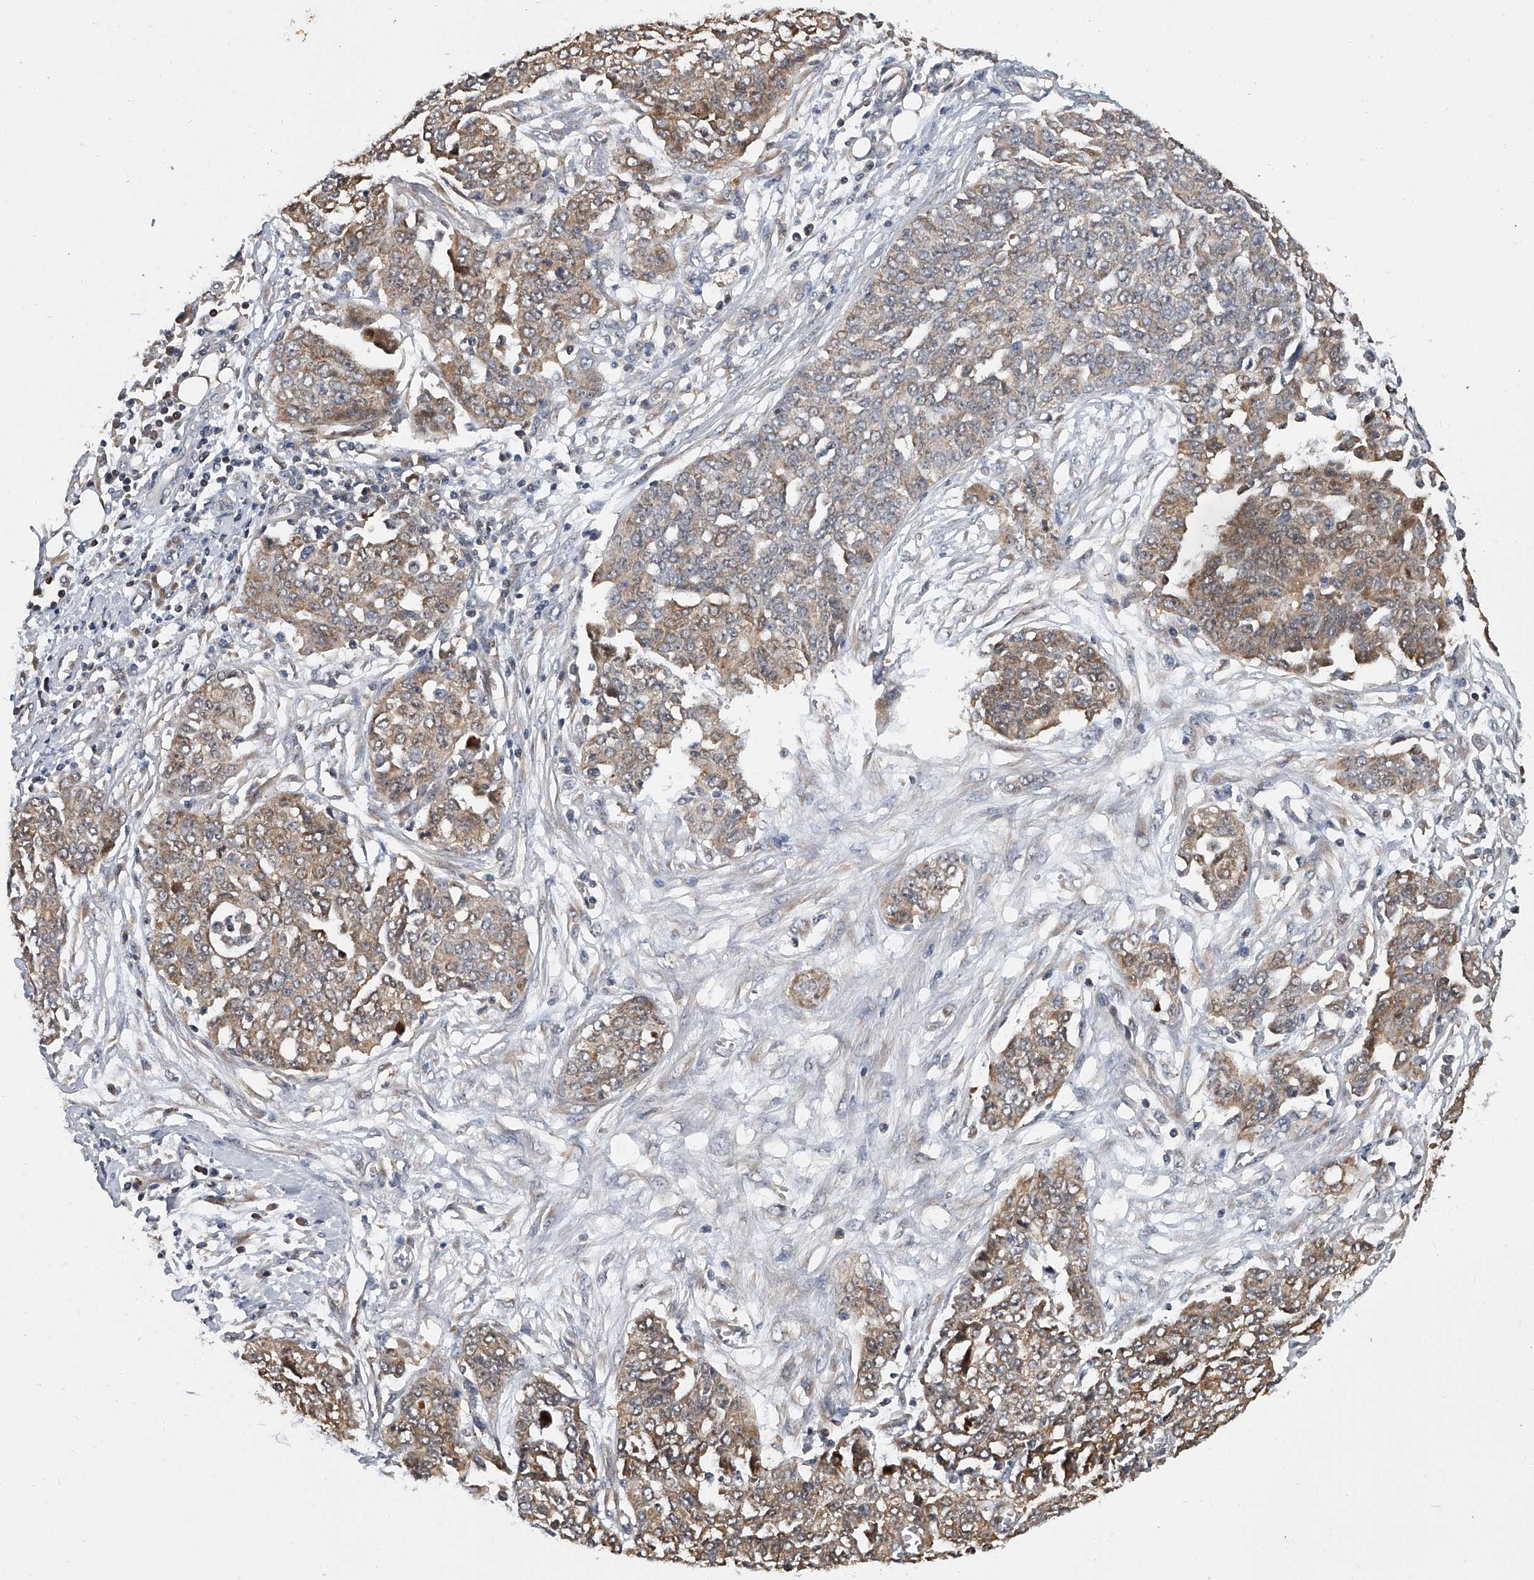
{"staining": {"intensity": "weak", "quantity": ">75%", "location": "cytoplasmic/membranous"}, "tissue": "ovarian cancer", "cell_type": "Tumor cells", "image_type": "cancer", "snomed": [{"axis": "morphology", "description": "Cystadenocarcinoma, serous, NOS"}, {"axis": "topography", "description": "Soft tissue"}, {"axis": "topography", "description": "Ovary"}], "caption": "Protein staining of serous cystadenocarcinoma (ovarian) tissue displays weak cytoplasmic/membranous positivity in about >75% of tumor cells. (DAB = brown stain, brightfield microscopy at high magnification).", "gene": "CD200", "patient": {"sex": "female", "age": 57}}